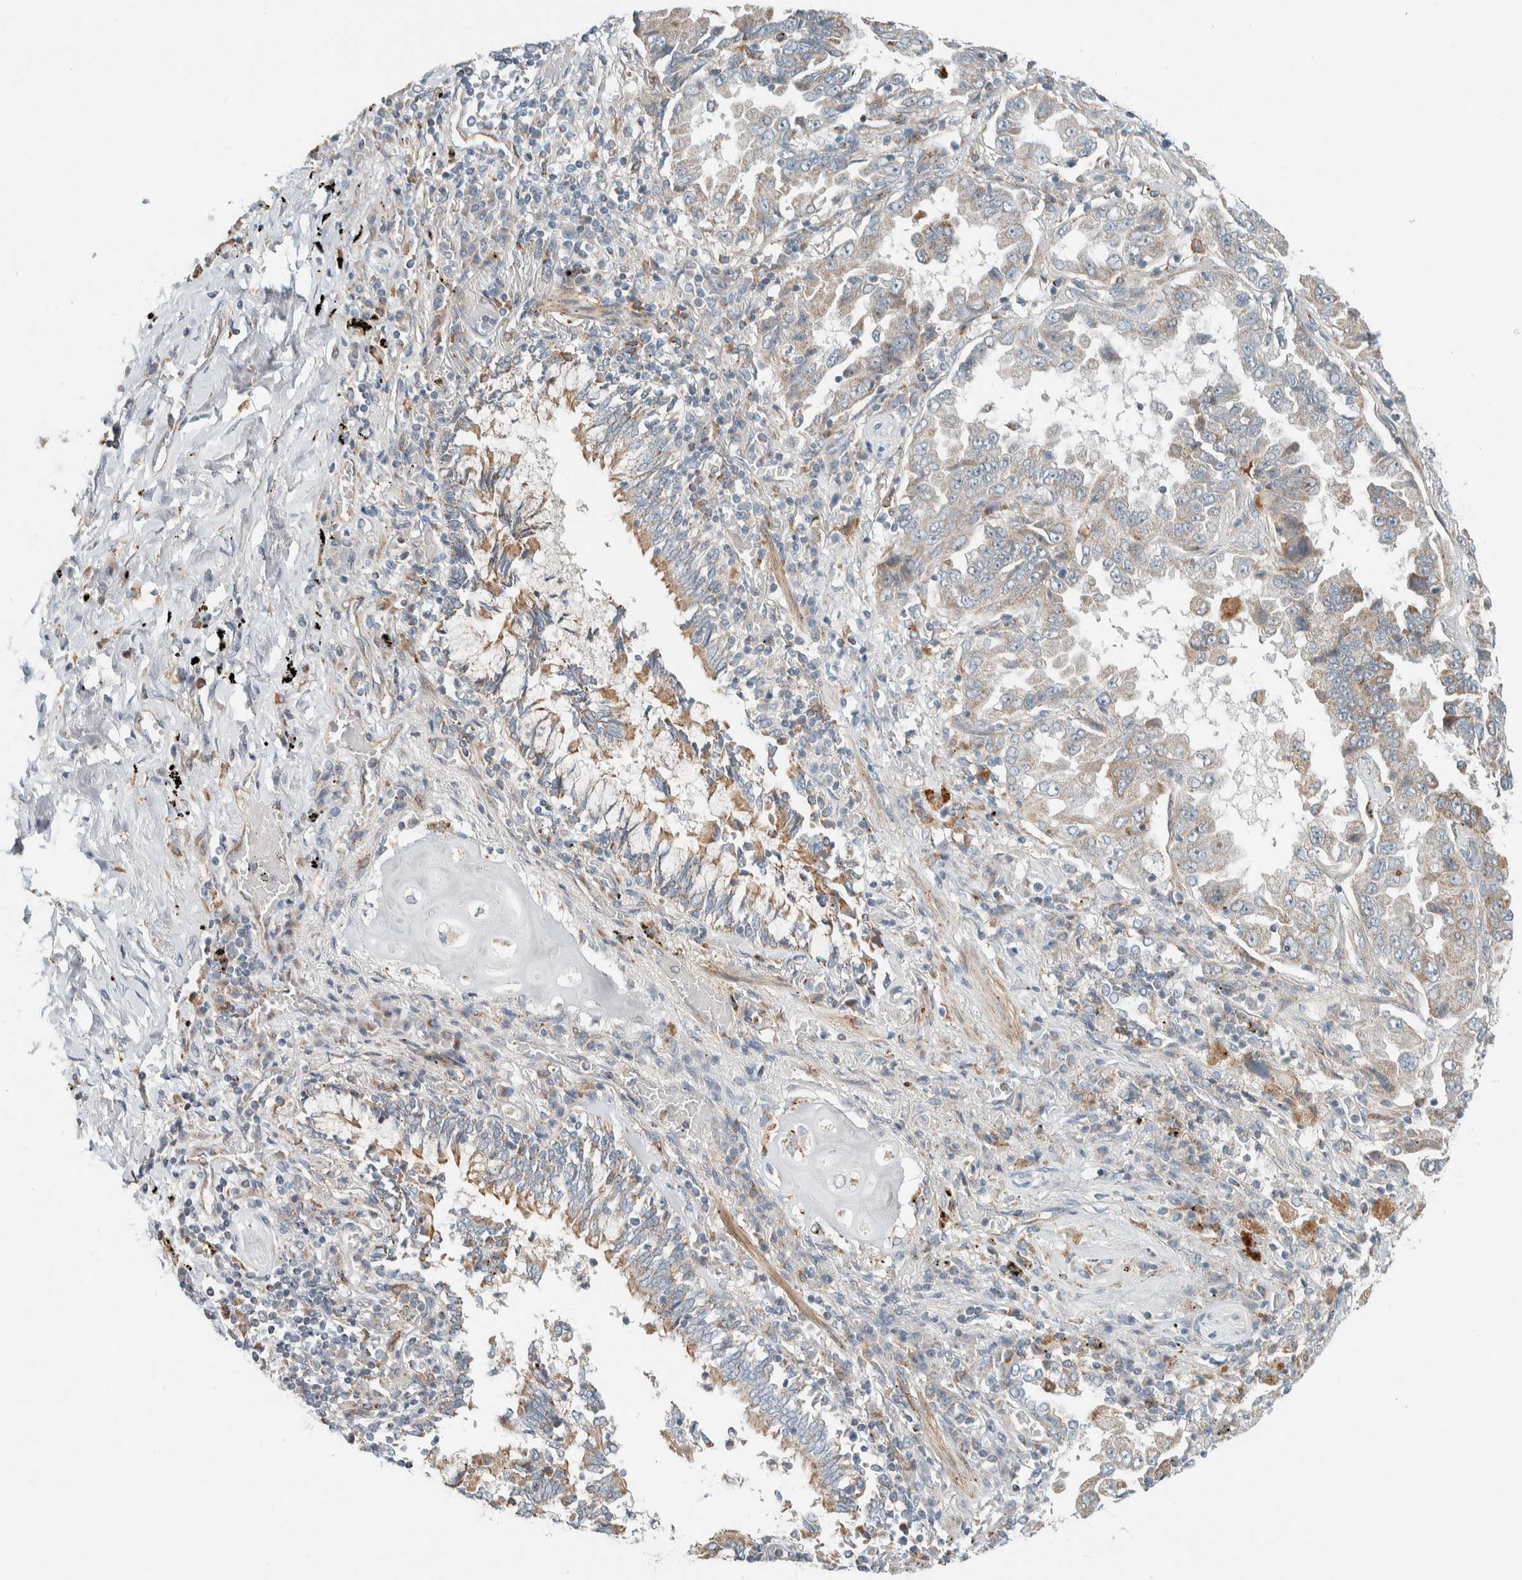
{"staining": {"intensity": "negative", "quantity": "none", "location": "none"}, "tissue": "lung cancer", "cell_type": "Tumor cells", "image_type": "cancer", "snomed": [{"axis": "morphology", "description": "Adenocarcinoma, NOS"}, {"axis": "topography", "description": "Lung"}], "caption": "Tumor cells show no significant protein positivity in adenocarcinoma (lung).", "gene": "SLFN12L", "patient": {"sex": "female", "age": 51}}